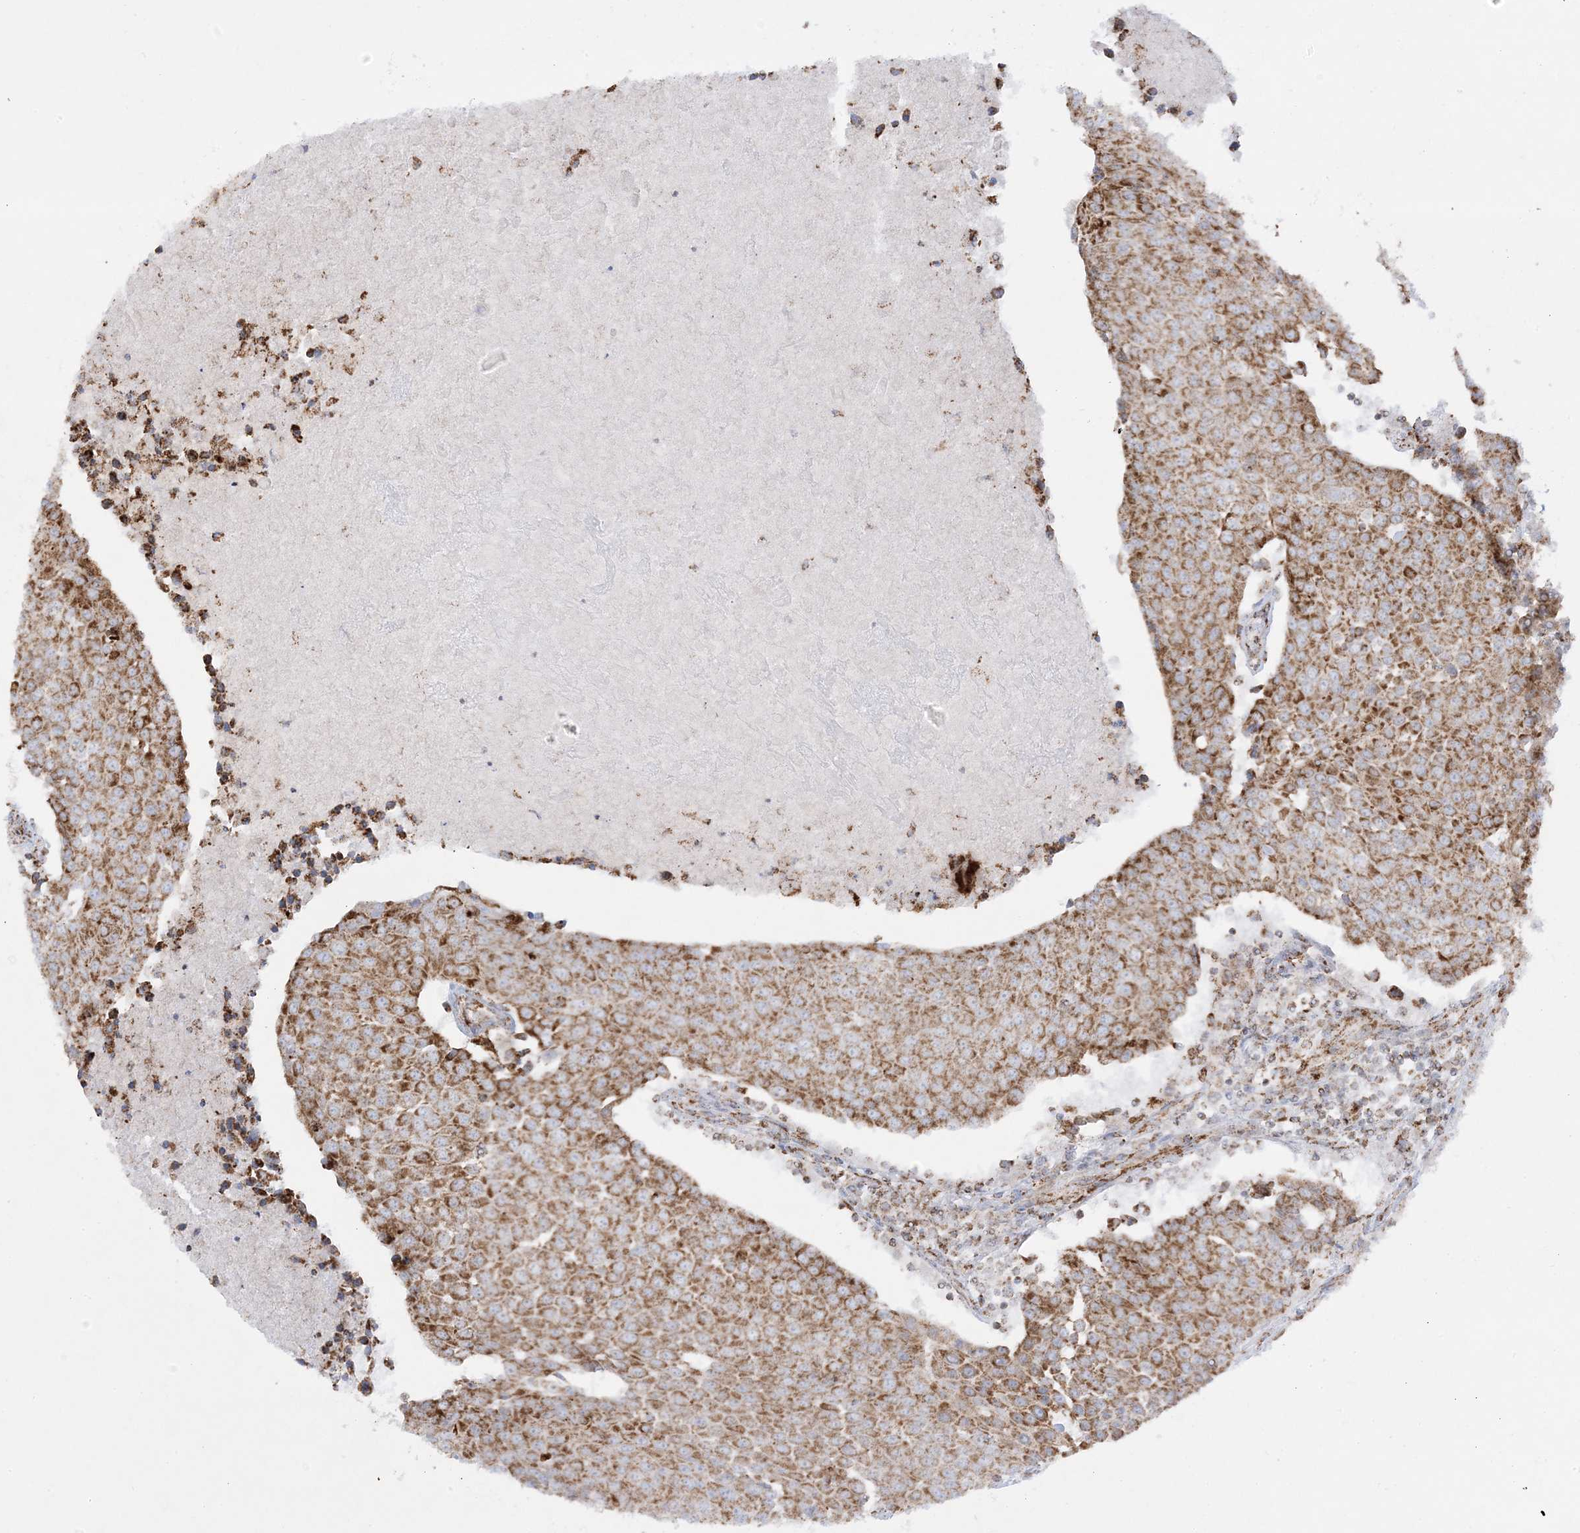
{"staining": {"intensity": "moderate", "quantity": ">75%", "location": "cytoplasmic/membranous"}, "tissue": "urothelial cancer", "cell_type": "Tumor cells", "image_type": "cancer", "snomed": [{"axis": "morphology", "description": "Urothelial carcinoma, High grade"}, {"axis": "topography", "description": "Urinary bladder"}], "caption": "This image demonstrates IHC staining of urothelial cancer, with medium moderate cytoplasmic/membranous expression in approximately >75% of tumor cells.", "gene": "MRPS36", "patient": {"sex": "female", "age": 85}}